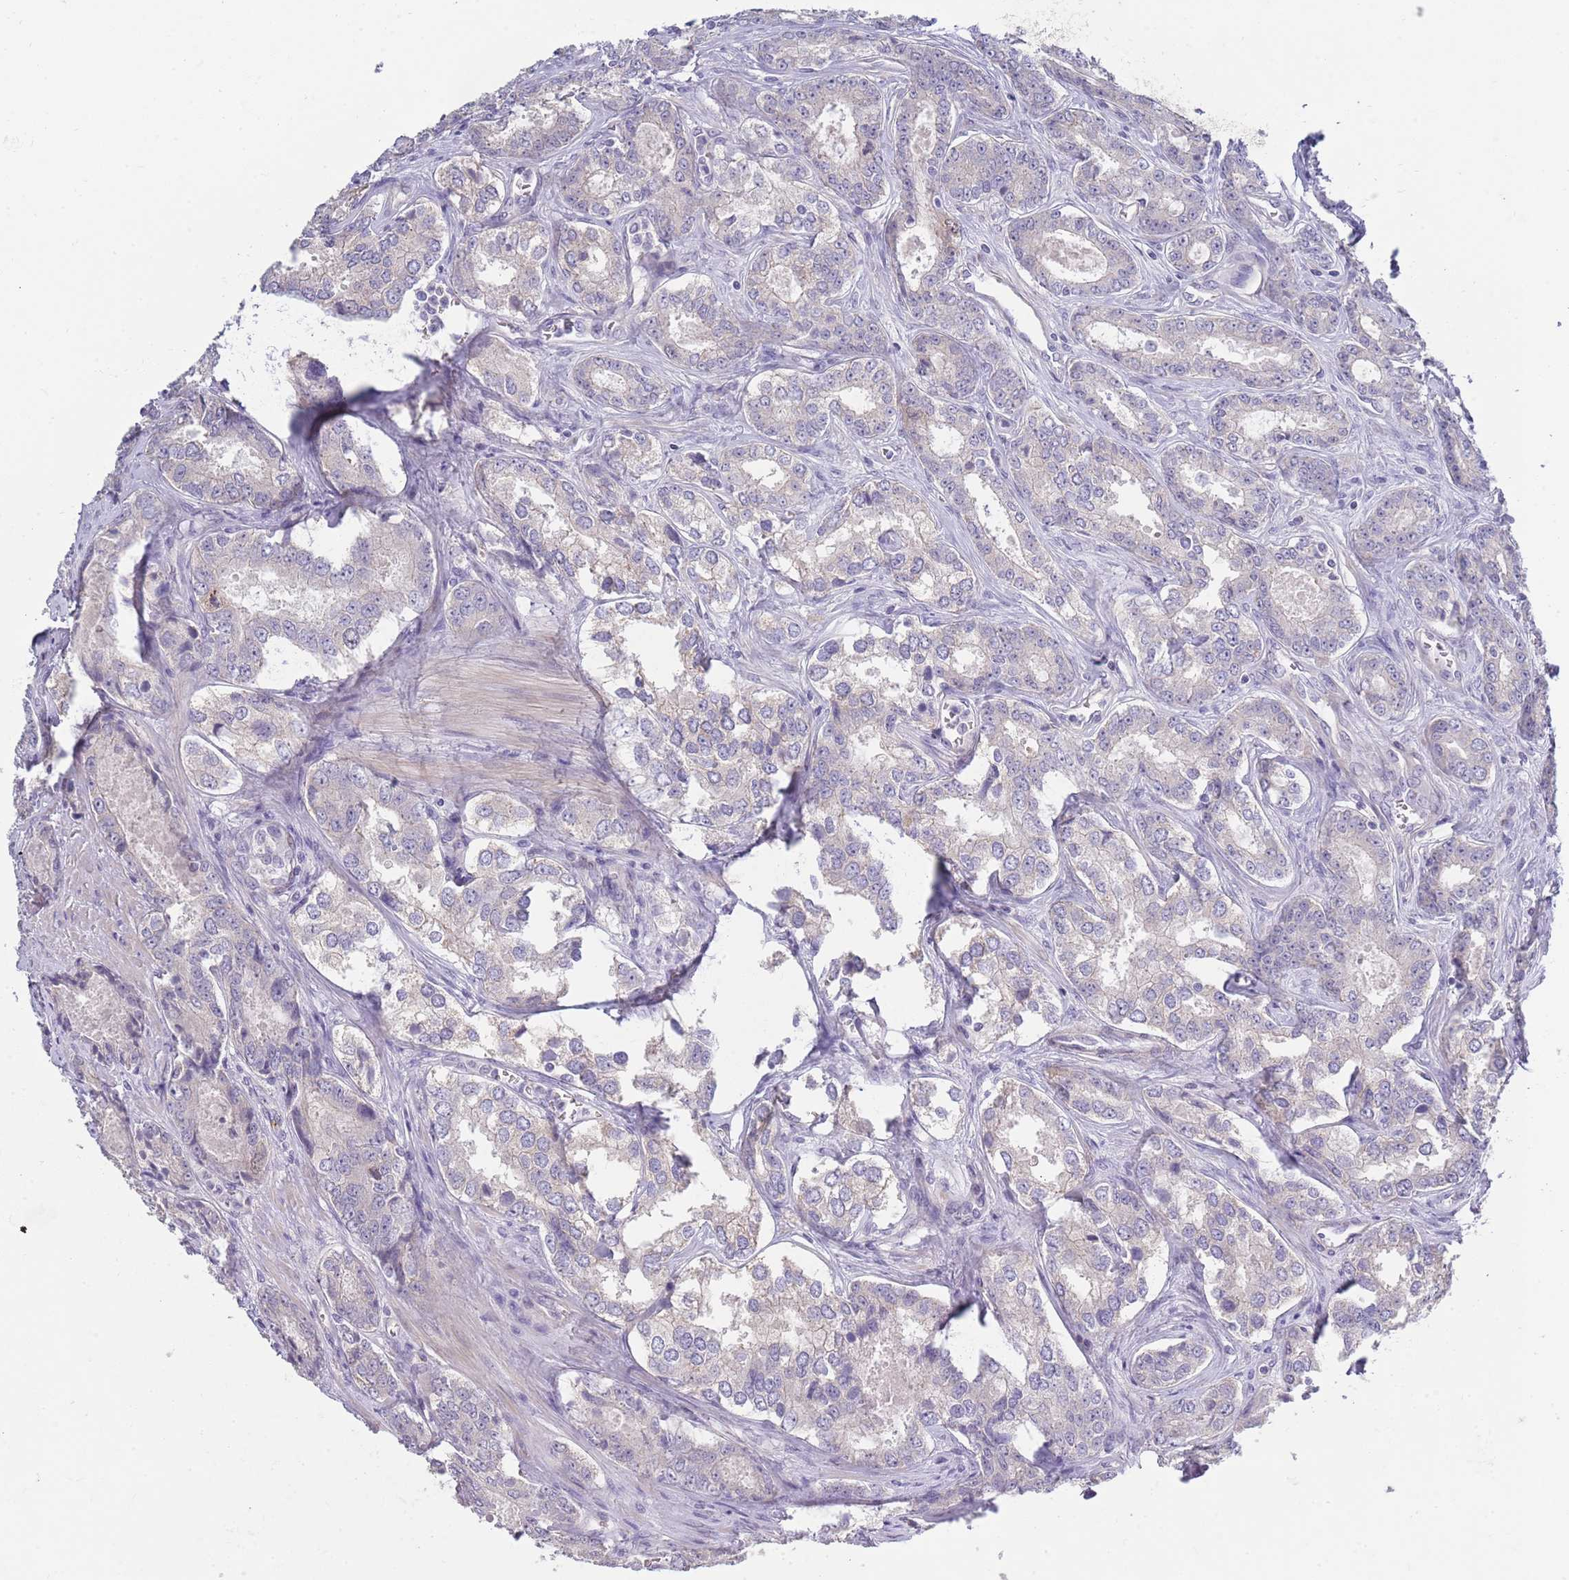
{"staining": {"intensity": "negative", "quantity": "none", "location": "none"}, "tissue": "prostate cancer", "cell_type": "Tumor cells", "image_type": "cancer", "snomed": [{"axis": "morphology", "description": "Adenocarcinoma, Low grade"}, {"axis": "topography", "description": "Prostate"}], "caption": "High power microscopy micrograph of an immunohistochemistry (IHC) image of prostate low-grade adenocarcinoma, revealing no significant positivity in tumor cells. (DAB (3,3'-diaminobenzidine) IHC visualized using brightfield microscopy, high magnification).", "gene": "PIMREG", "patient": {"sex": "male", "age": 68}}